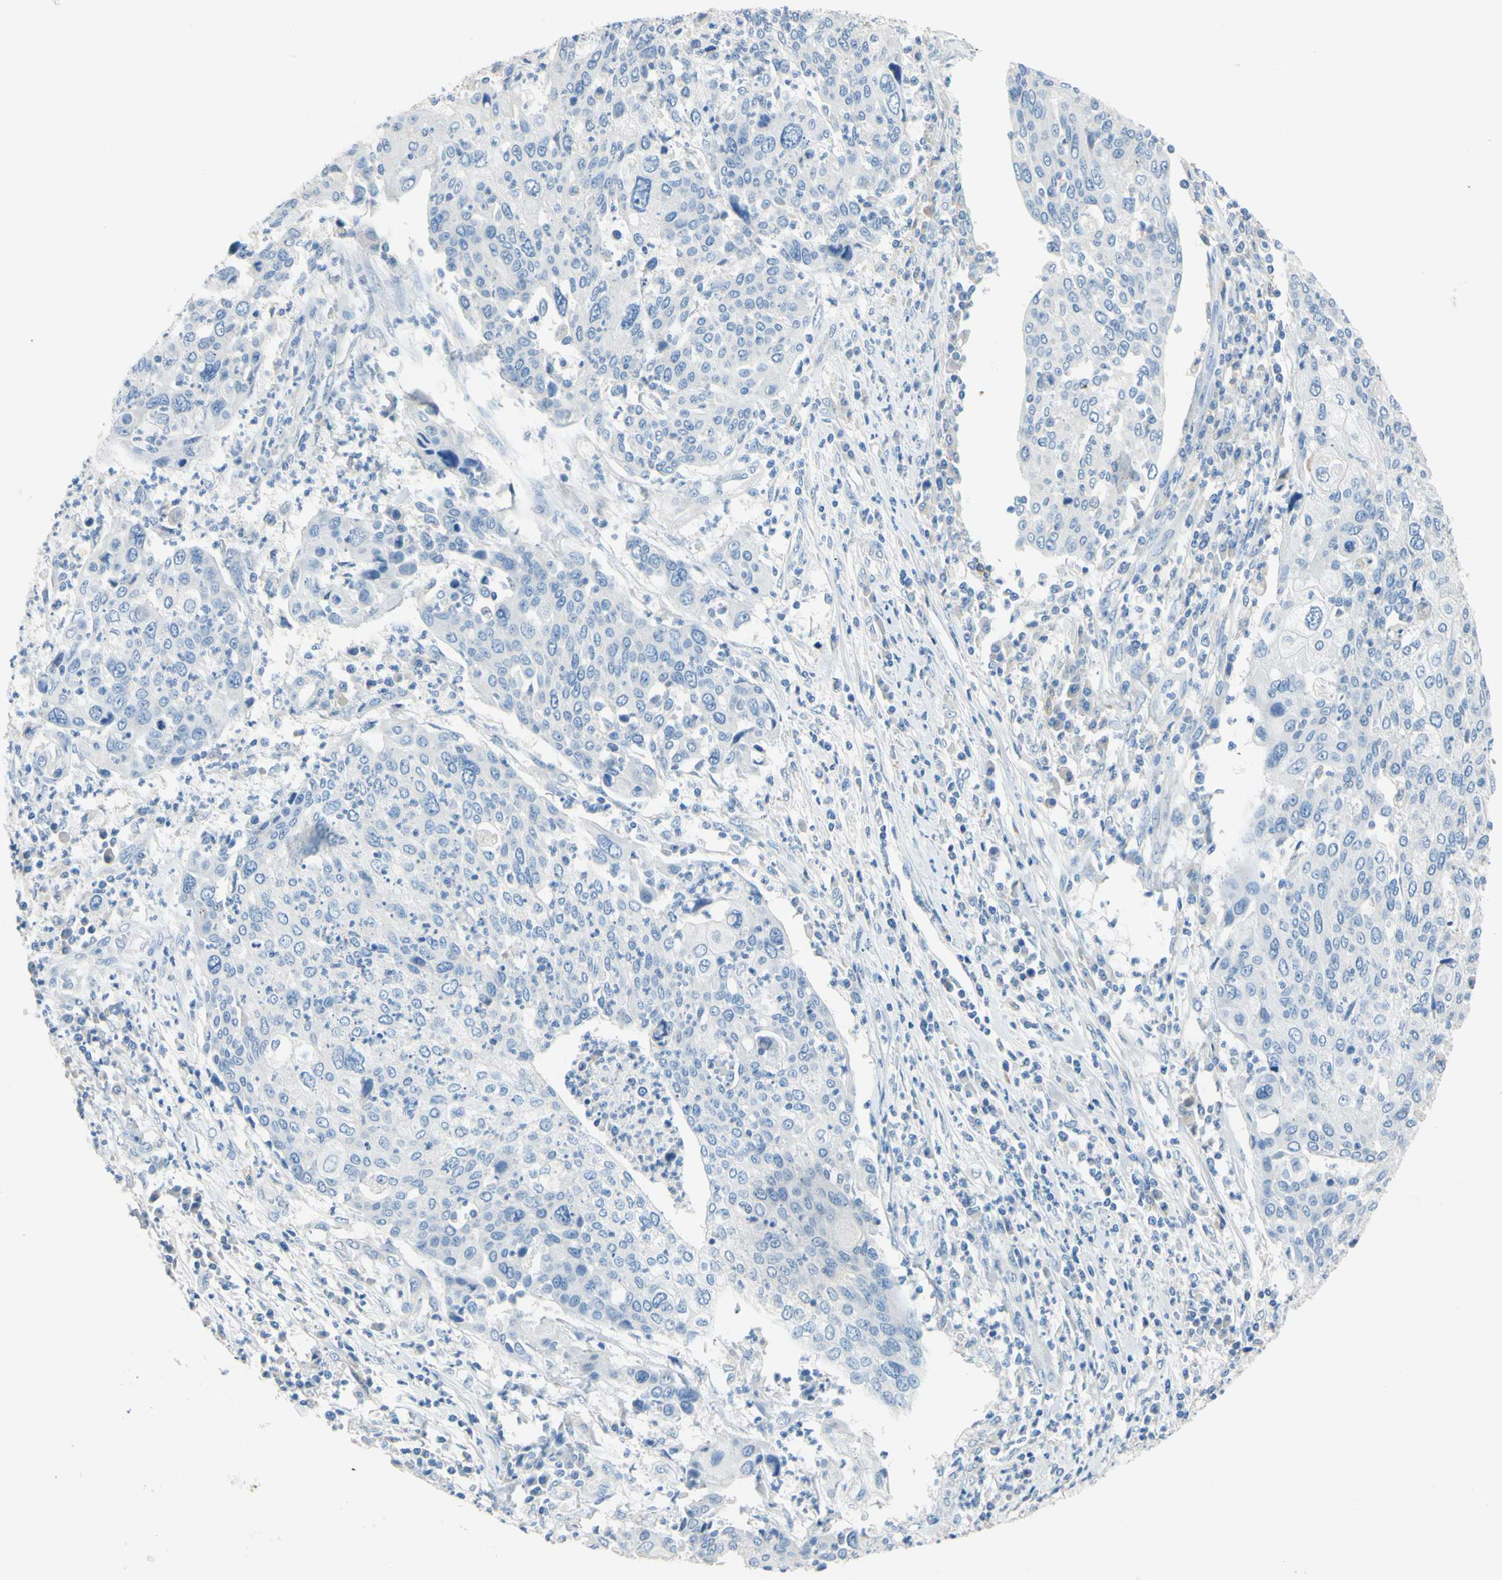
{"staining": {"intensity": "negative", "quantity": "none", "location": "none"}, "tissue": "cervical cancer", "cell_type": "Tumor cells", "image_type": "cancer", "snomed": [{"axis": "morphology", "description": "Squamous cell carcinoma, NOS"}, {"axis": "topography", "description": "Cervix"}], "caption": "DAB (3,3'-diaminobenzidine) immunohistochemical staining of cervical cancer (squamous cell carcinoma) demonstrates no significant positivity in tumor cells. (DAB (3,3'-diaminobenzidine) immunohistochemistry visualized using brightfield microscopy, high magnification).", "gene": "CDH10", "patient": {"sex": "female", "age": 40}}